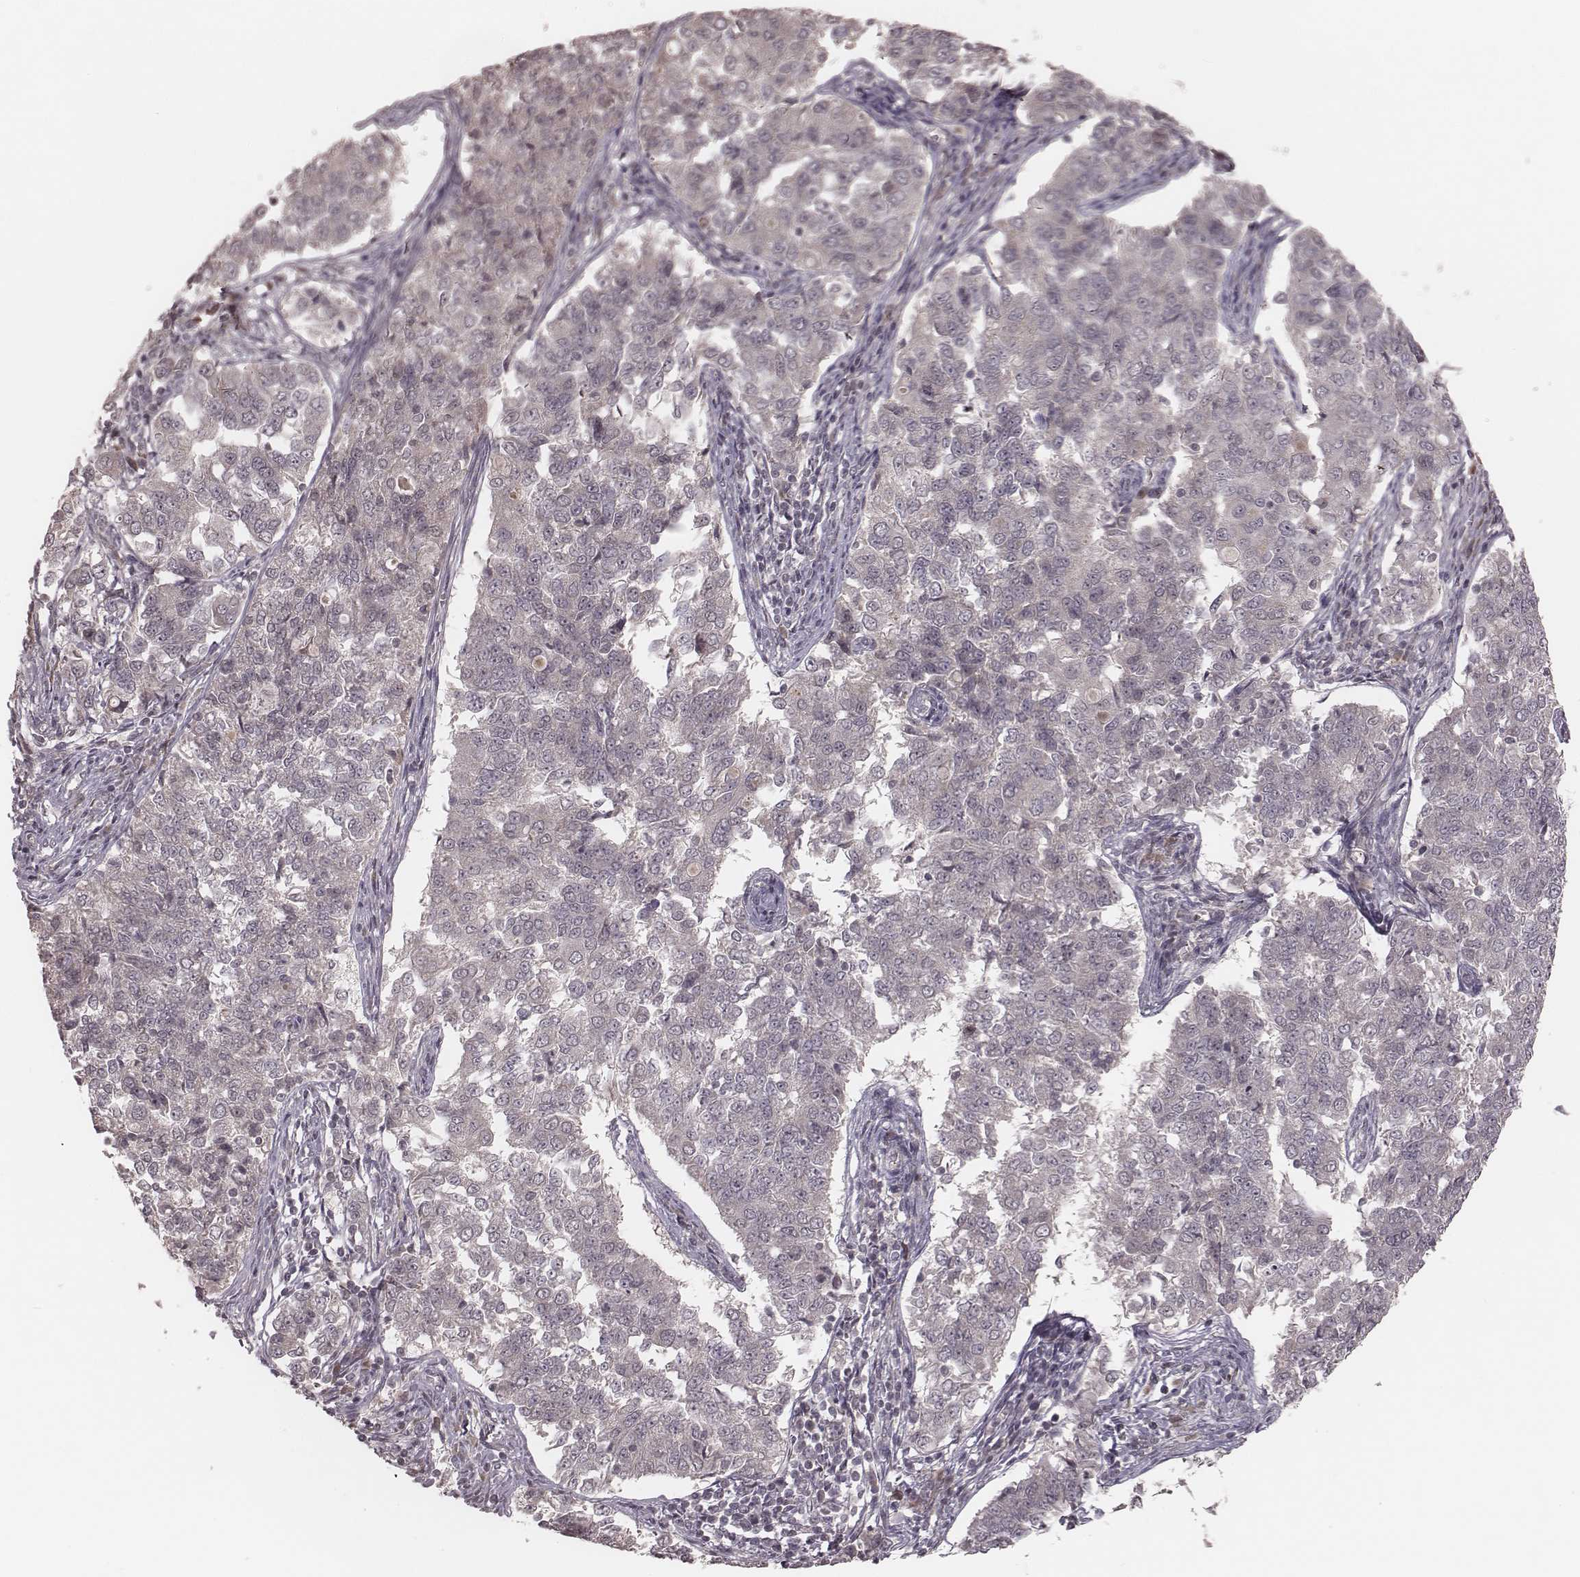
{"staining": {"intensity": "negative", "quantity": "none", "location": "none"}, "tissue": "endometrial cancer", "cell_type": "Tumor cells", "image_type": "cancer", "snomed": [{"axis": "morphology", "description": "Adenocarcinoma, NOS"}, {"axis": "topography", "description": "Endometrium"}], "caption": "An immunohistochemistry photomicrograph of adenocarcinoma (endometrial) is shown. There is no staining in tumor cells of adenocarcinoma (endometrial).", "gene": "IL5", "patient": {"sex": "female", "age": 43}}